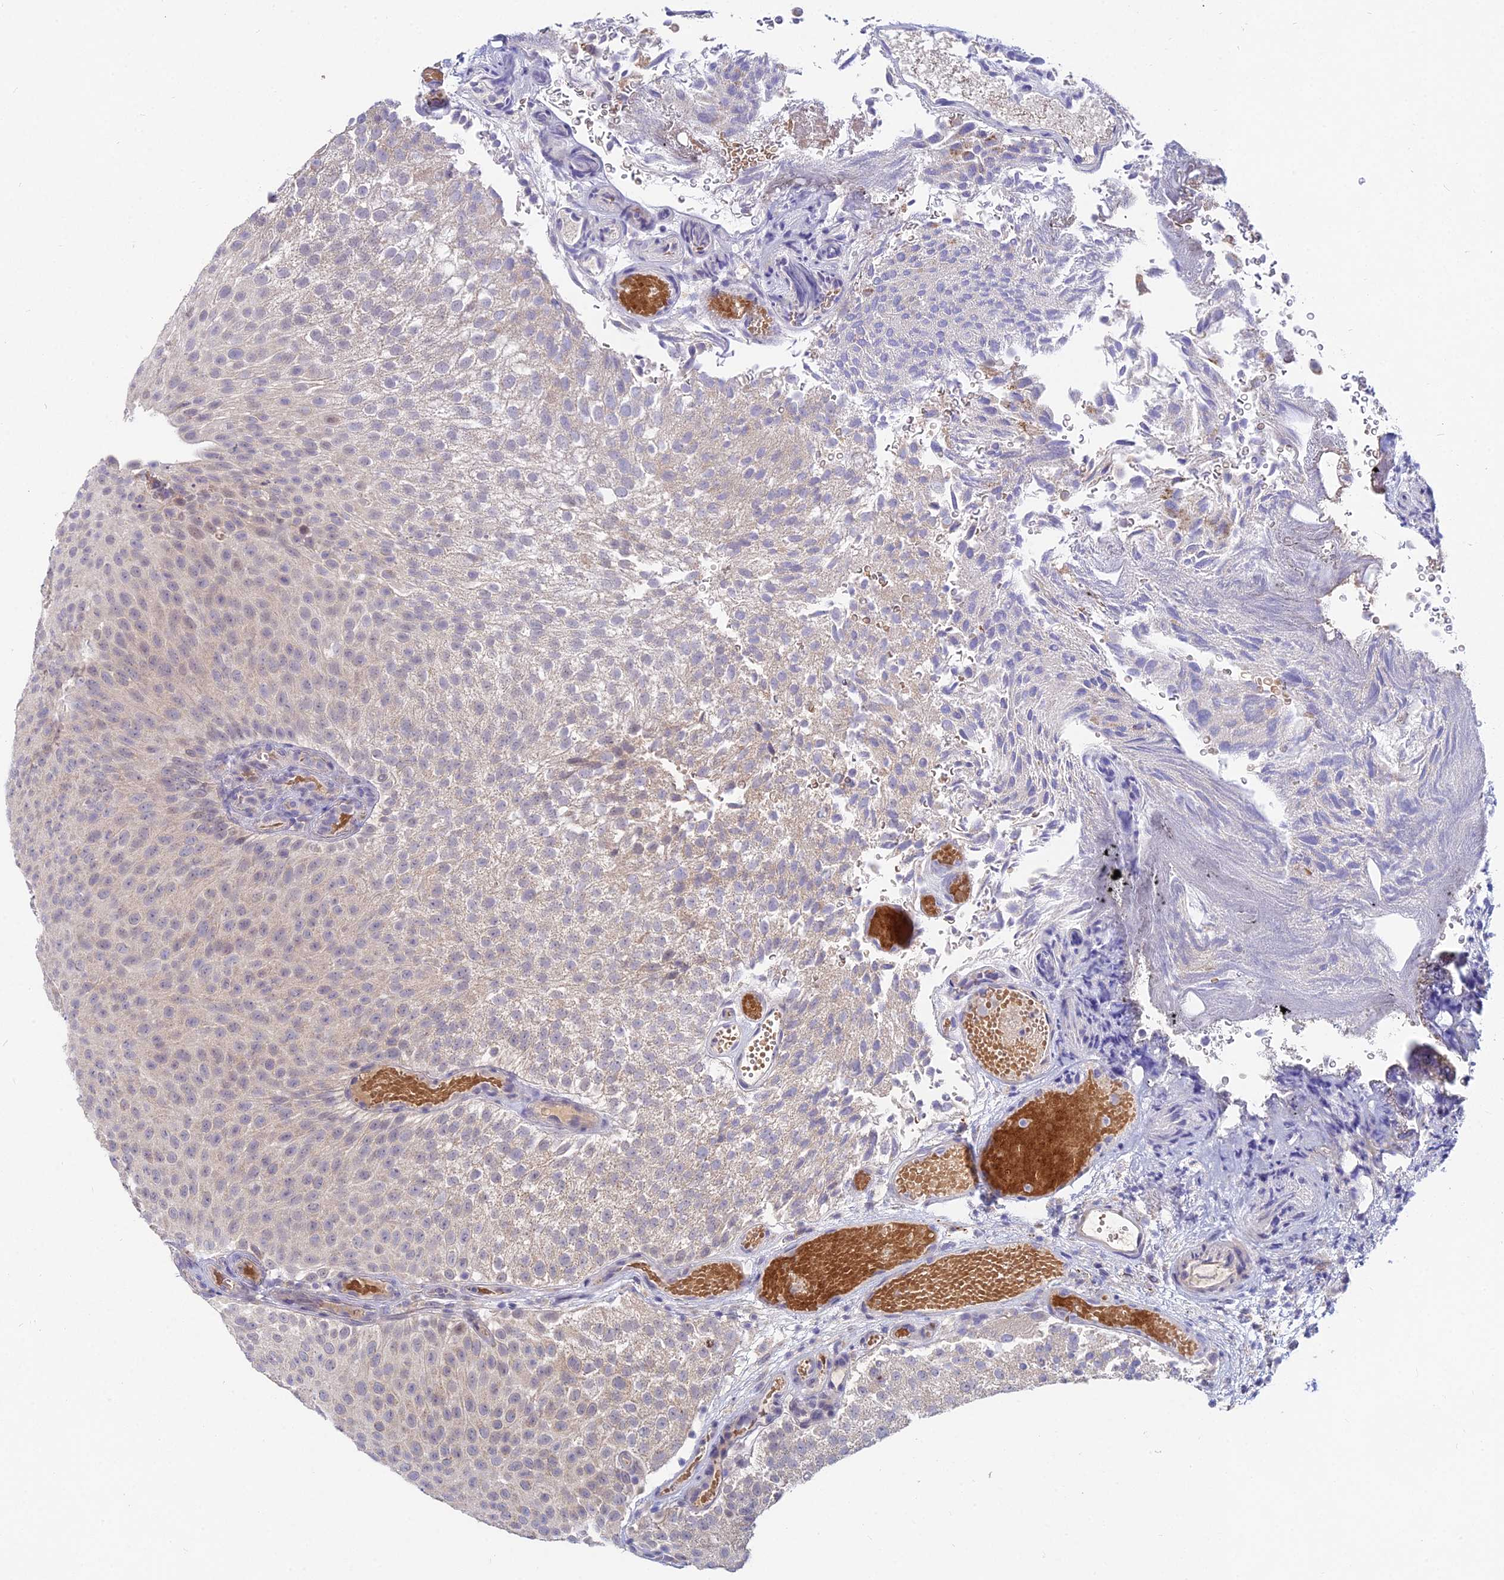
{"staining": {"intensity": "weak", "quantity": "<25%", "location": "cytoplasmic/membranous"}, "tissue": "urothelial cancer", "cell_type": "Tumor cells", "image_type": "cancer", "snomed": [{"axis": "morphology", "description": "Urothelial carcinoma, Low grade"}, {"axis": "topography", "description": "Urinary bladder"}], "caption": "Immunohistochemistry photomicrograph of neoplastic tissue: human urothelial carcinoma (low-grade) stained with DAB (3,3'-diaminobenzidine) demonstrates no significant protein positivity in tumor cells. (DAB (3,3'-diaminobenzidine) immunohistochemistry (IHC) with hematoxylin counter stain).", "gene": "WDR43", "patient": {"sex": "male", "age": 78}}